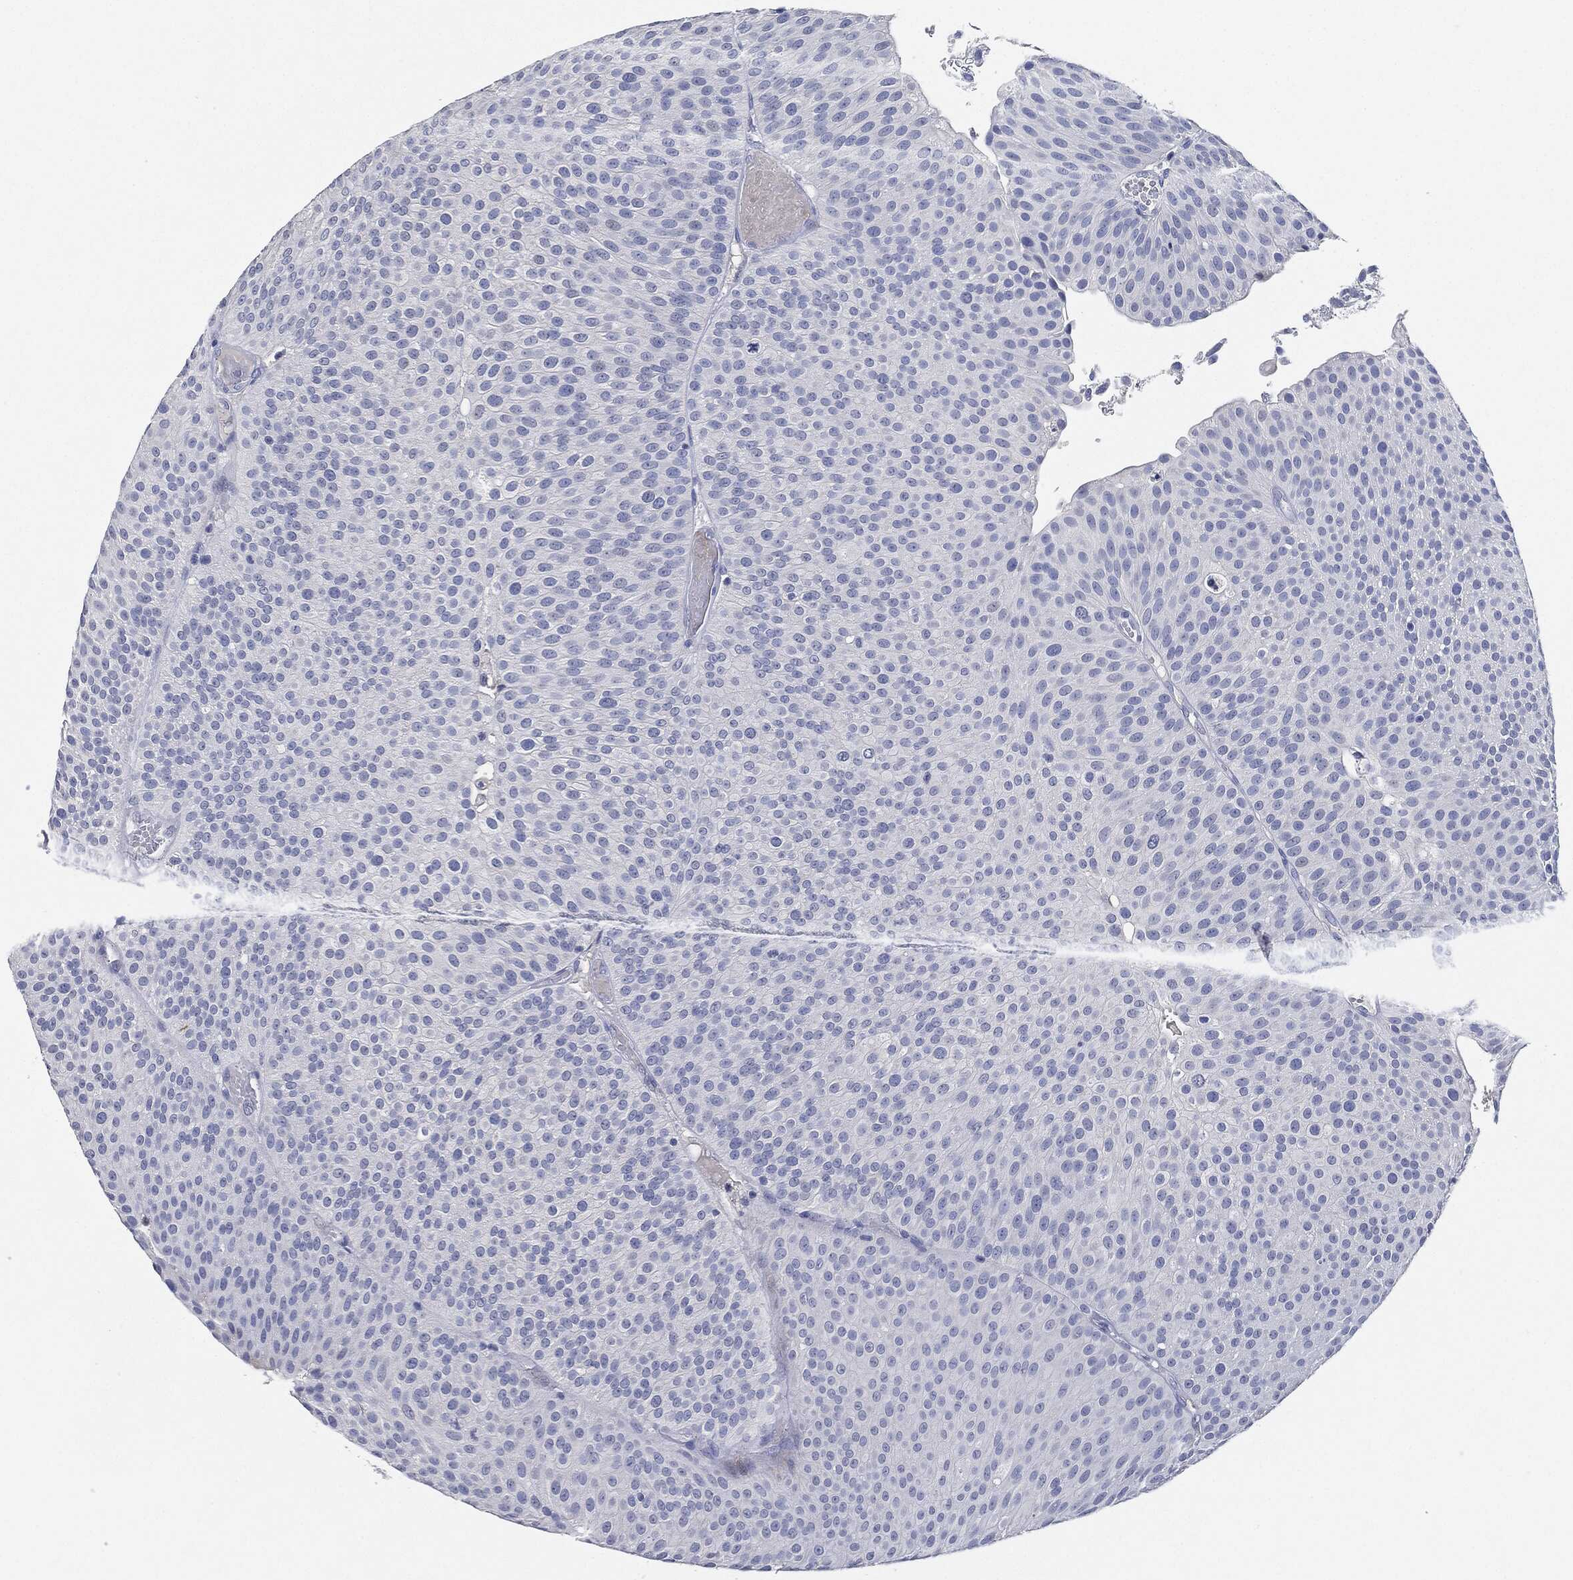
{"staining": {"intensity": "negative", "quantity": "none", "location": "none"}, "tissue": "urothelial cancer", "cell_type": "Tumor cells", "image_type": "cancer", "snomed": [{"axis": "morphology", "description": "Urothelial carcinoma, Low grade"}, {"axis": "topography", "description": "Urinary bladder"}], "caption": "This is an immunohistochemistry (IHC) micrograph of human low-grade urothelial carcinoma. There is no staining in tumor cells.", "gene": "NTRK1", "patient": {"sex": "male", "age": 65}}